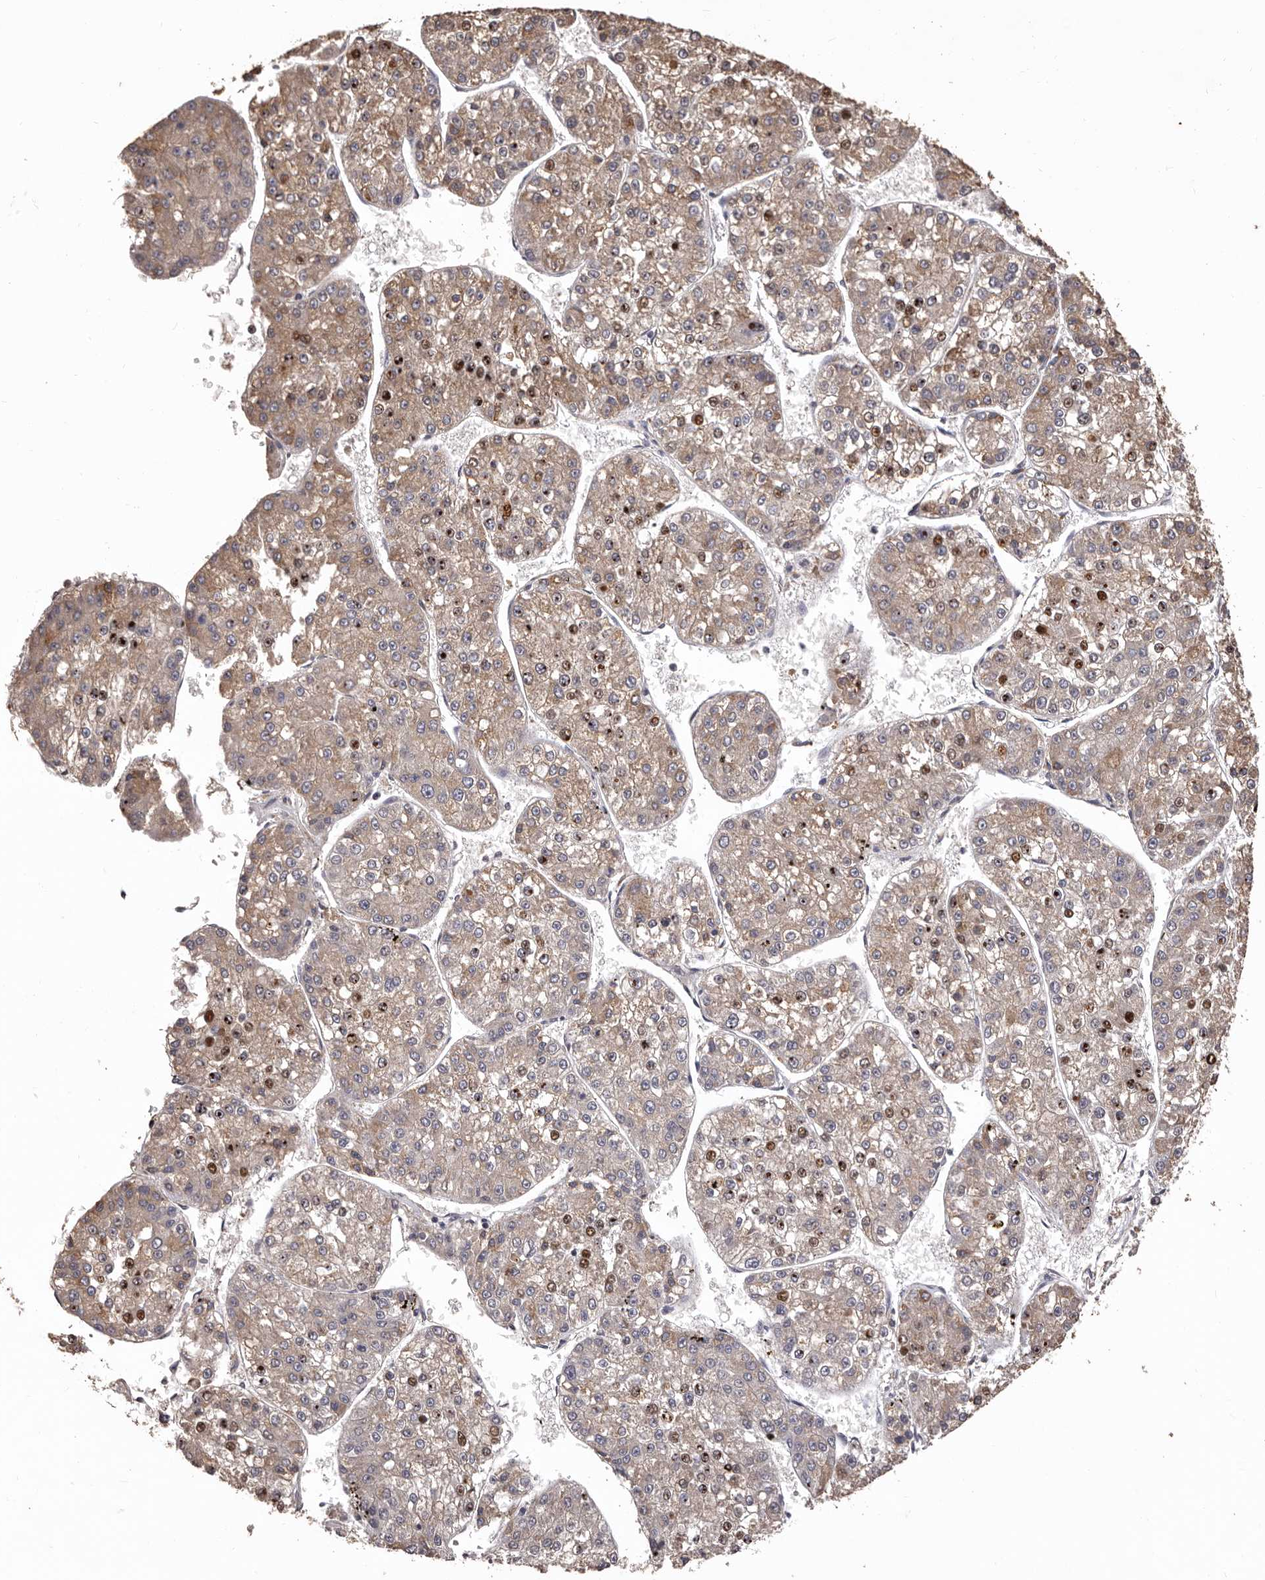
{"staining": {"intensity": "weak", "quantity": ">75%", "location": "cytoplasmic/membranous,nuclear"}, "tissue": "liver cancer", "cell_type": "Tumor cells", "image_type": "cancer", "snomed": [{"axis": "morphology", "description": "Carcinoma, Hepatocellular, NOS"}, {"axis": "topography", "description": "Liver"}], "caption": "IHC histopathology image of neoplastic tissue: liver cancer (hepatocellular carcinoma) stained using immunohistochemistry (IHC) demonstrates low levels of weak protein expression localized specifically in the cytoplasmic/membranous and nuclear of tumor cells, appearing as a cytoplasmic/membranous and nuclear brown color.", "gene": "ETNK1", "patient": {"sex": "female", "age": 73}}